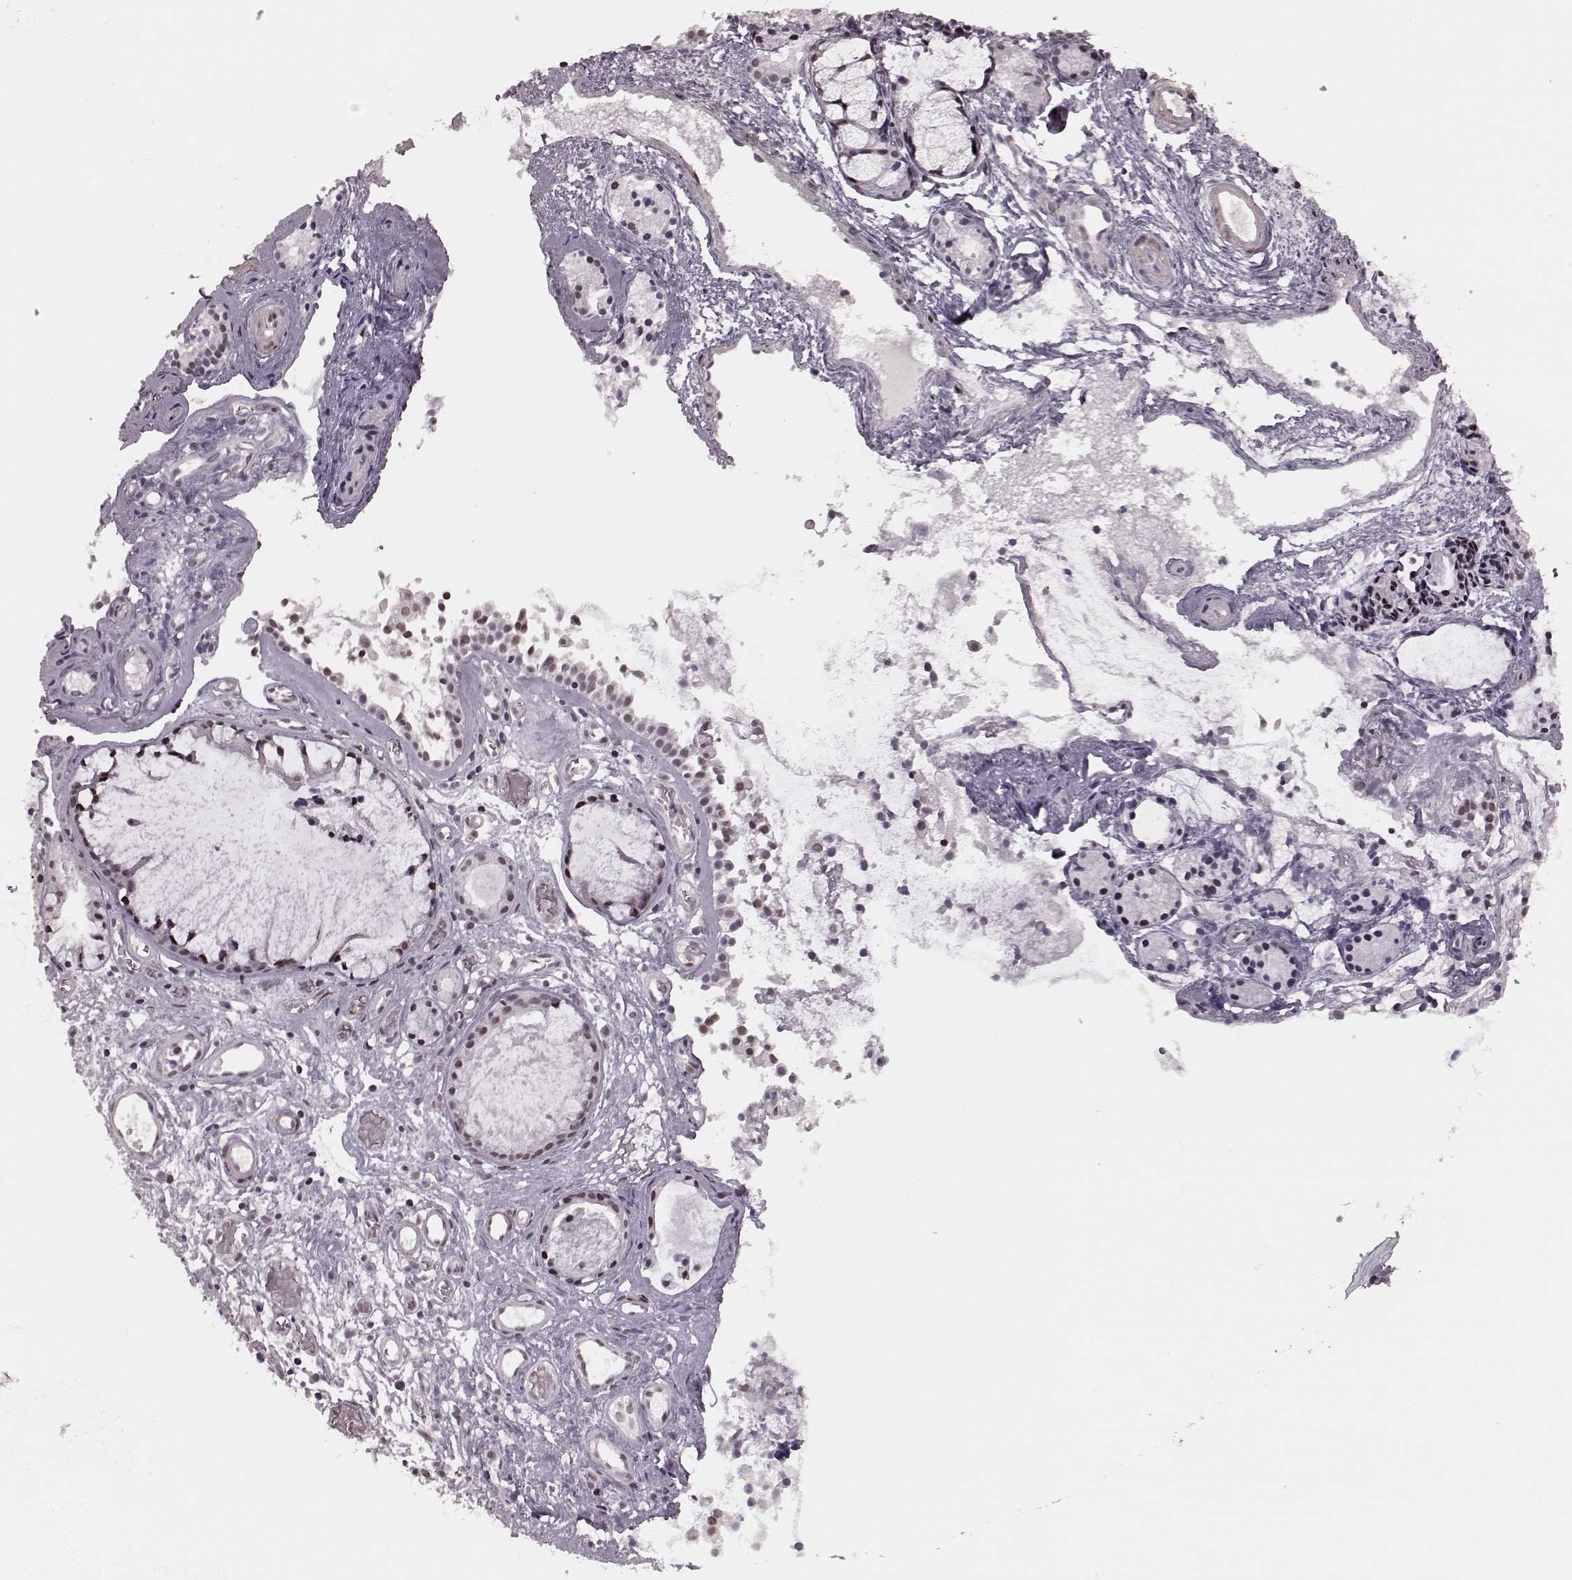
{"staining": {"intensity": "moderate", "quantity": "25%-75%", "location": "nuclear"}, "tissue": "nasopharynx", "cell_type": "Respiratory epithelial cells", "image_type": "normal", "snomed": [{"axis": "morphology", "description": "Normal tissue, NOS"}, {"axis": "topography", "description": "Nasopharynx"}], "caption": "Immunohistochemical staining of unremarkable nasopharynx demonstrates medium levels of moderate nuclear staining in approximately 25%-75% of respiratory epithelial cells. Using DAB (3,3'-diaminobenzidine) (brown) and hematoxylin (blue) stains, captured at high magnification using brightfield microscopy.", "gene": "NR2C1", "patient": {"sex": "male", "age": 31}}